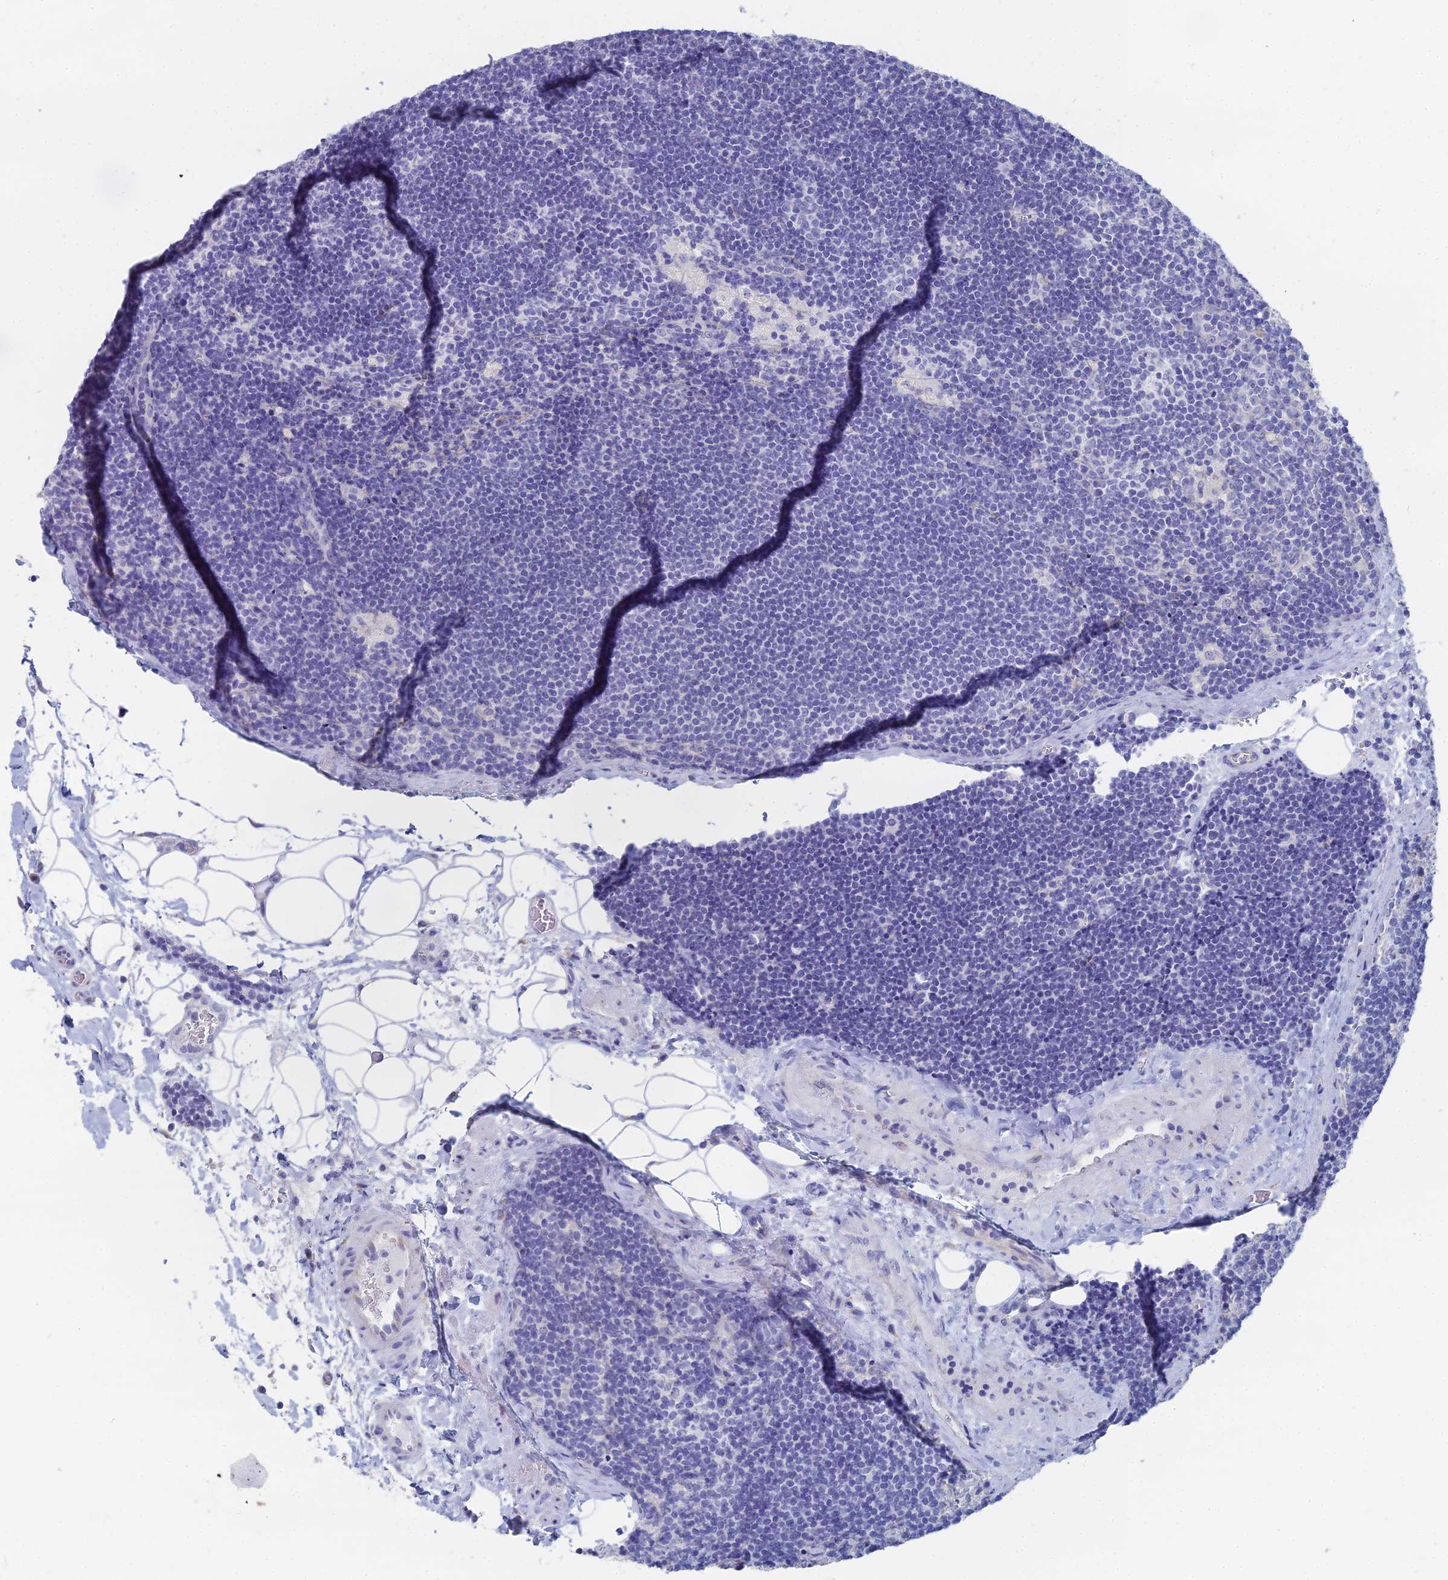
{"staining": {"intensity": "negative", "quantity": "none", "location": "none"}, "tissue": "lymph node", "cell_type": "Germinal center cells", "image_type": "normal", "snomed": [{"axis": "morphology", "description": "Normal tissue, NOS"}, {"axis": "topography", "description": "Lymph node"}], "caption": "Immunohistochemistry (IHC) photomicrograph of unremarkable human lymph node stained for a protein (brown), which displays no expression in germinal center cells. (DAB (3,3'-diaminobenzidine) immunohistochemistry (IHC), high magnification).", "gene": "TNNT3", "patient": {"sex": "male", "age": 24}}